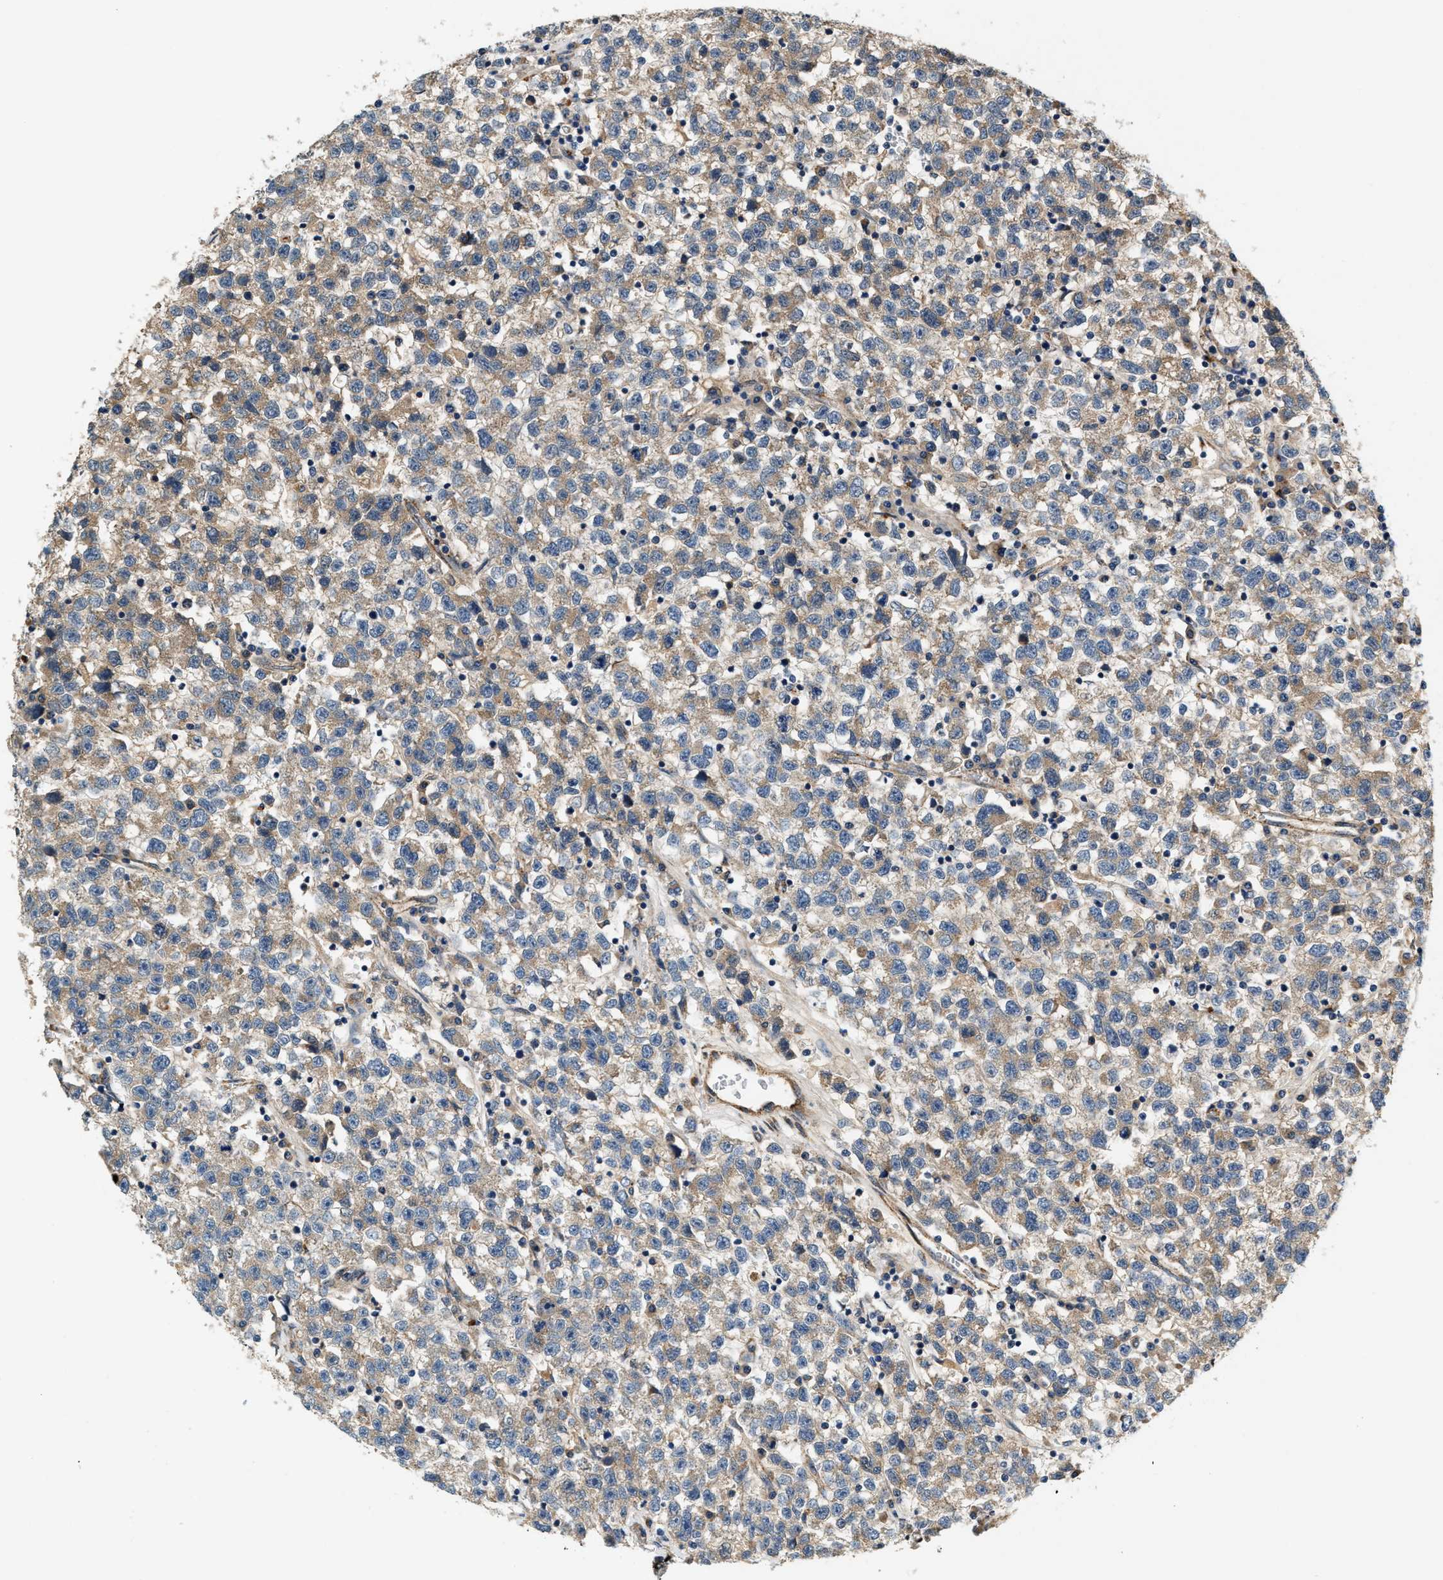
{"staining": {"intensity": "moderate", "quantity": ">75%", "location": "cytoplasmic/membranous"}, "tissue": "testis cancer", "cell_type": "Tumor cells", "image_type": "cancer", "snomed": [{"axis": "morphology", "description": "Seminoma, NOS"}, {"axis": "topography", "description": "Testis"}], "caption": "Protein staining of seminoma (testis) tissue shows moderate cytoplasmic/membranous staining in about >75% of tumor cells. (DAB (3,3'-diaminobenzidine) = brown stain, brightfield microscopy at high magnification).", "gene": "DUSP10", "patient": {"sex": "male", "age": 22}}